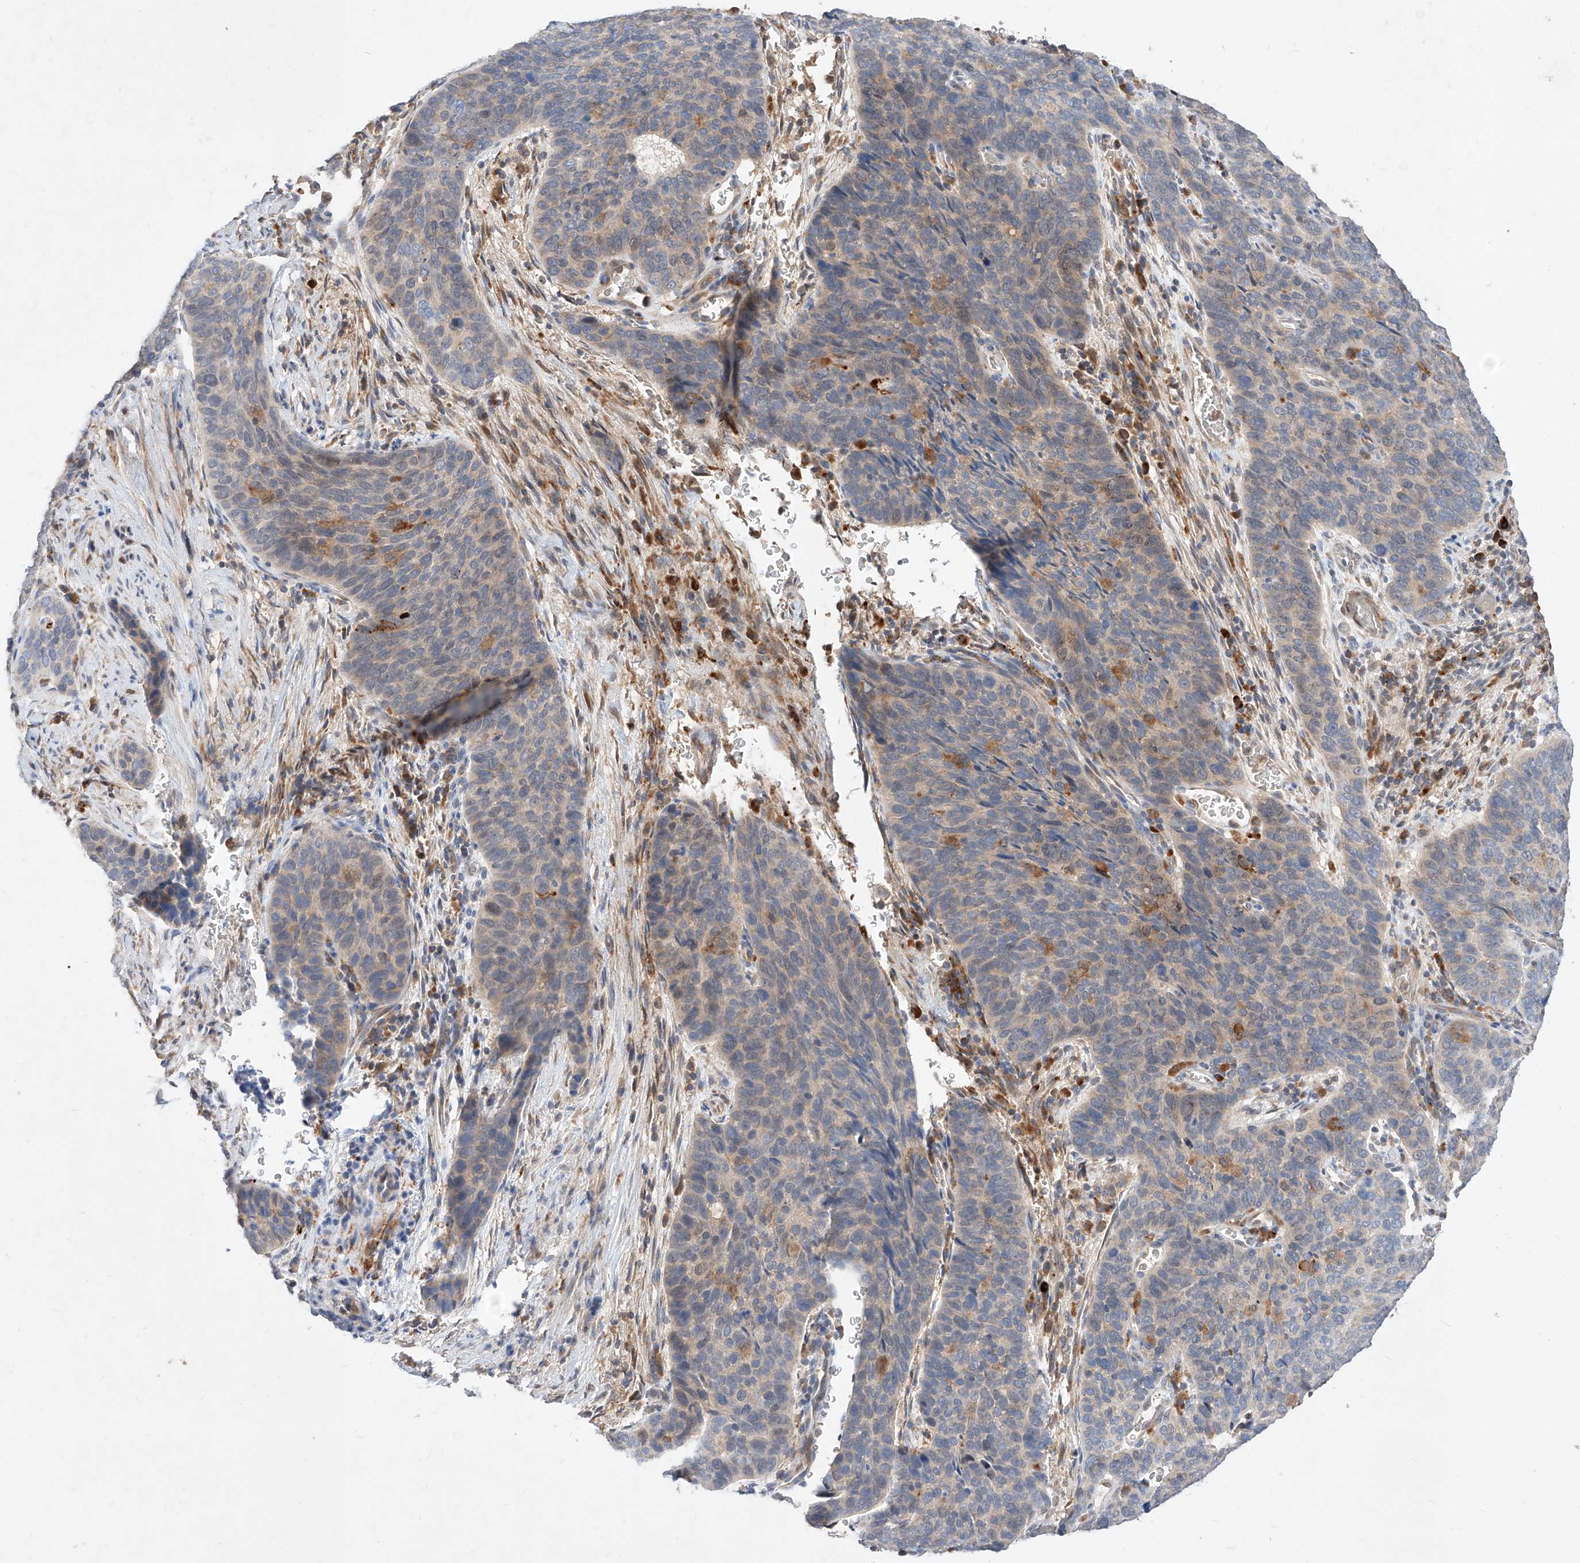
{"staining": {"intensity": "weak", "quantity": "<25%", "location": "cytoplasmic/membranous"}, "tissue": "cervical cancer", "cell_type": "Tumor cells", "image_type": "cancer", "snomed": [{"axis": "morphology", "description": "Squamous cell carcinoma, NOS"}, {"axis": "topography", "description": "Cervix"}], "caption": "The immunohistochemistry (IHC) histopathology image has no significant expression in tumor cells of cervical cancer (squamous cell carcinoma) tissue.", "gene": "TSNAX", "patient": {"sex": "female", "age": 60}}